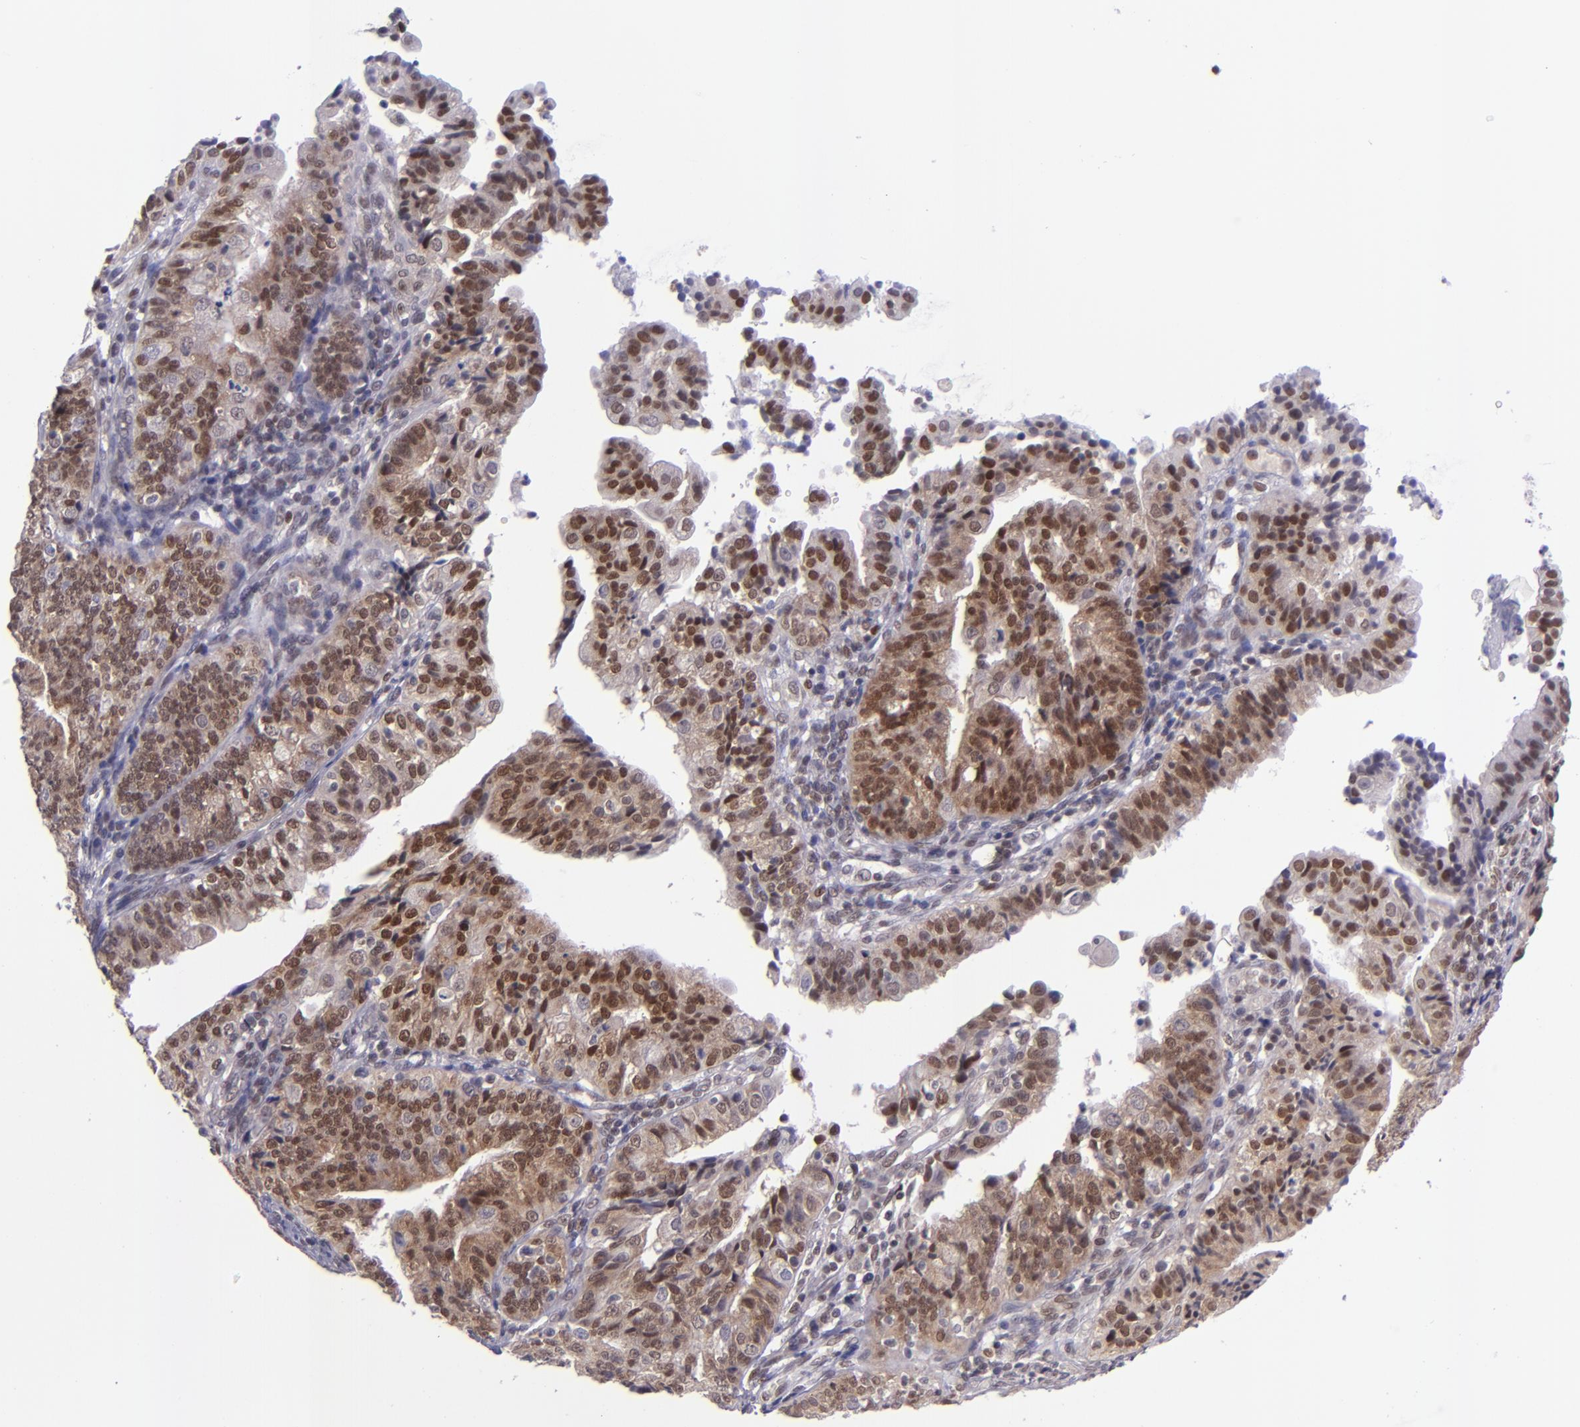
{"staining": {"intensity": "moderate", "quantity": ">75%", "location": "cytoplasmic/membranous,nuclear"}, "tissue": "endometrial cancer", "cell_type": "Tumor cells", "image_type": "cancer", "snomed": [{"axis": "morphology", "description": "Adenocarcinoma, NOS"}, {"axis": "topography", "description": "Endometrium"}], "caption": "Moderate cytoplasmic/membranous and nuclear expression is present in approximately >75% of tumor cells in endometrial adenocarcinoma.", "gene": "BAG1", "patient": {"sex": "female", "age": 56}}